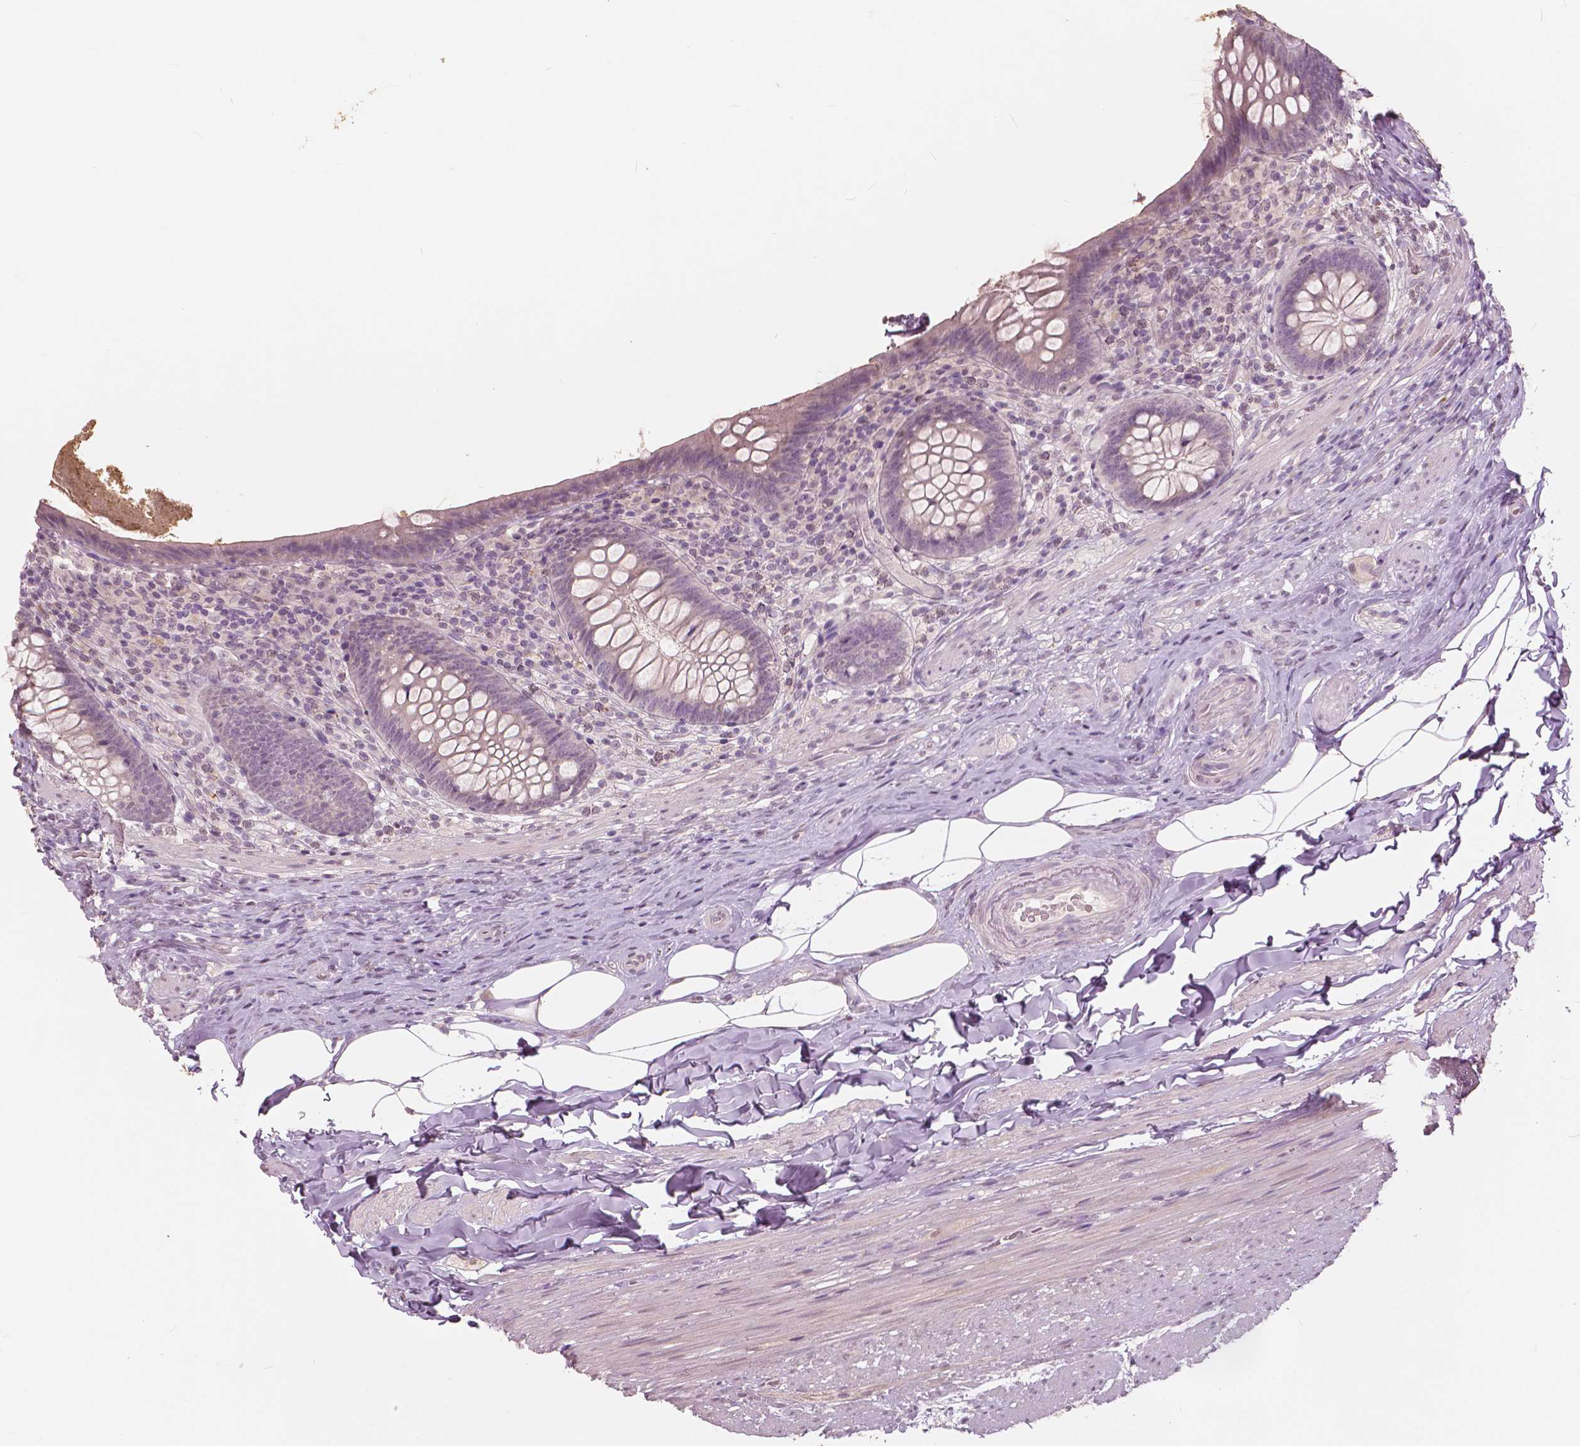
{"staining": {"intensity": "negative", "quantity": "none", "location": "none"}, "tissue": "appendix", "cell_type": "Glandular cells", "image_type": "normal", "snomed": [{"axis": "morphology", "description": "Normal tissue, NOS"}, {"axis": "topography", "description": "Appendix"}], "caption": "A micrograph of human appendix is negative for staining in glandular cells. (Stains: DAB (3,3'-diaminobenzidine) IHC with hematoxylin counter stain, Microscopy: brightfield microscopy at high magnification).", "gene": "NANOG", "patient": {"sex": "male", "age": 47}}